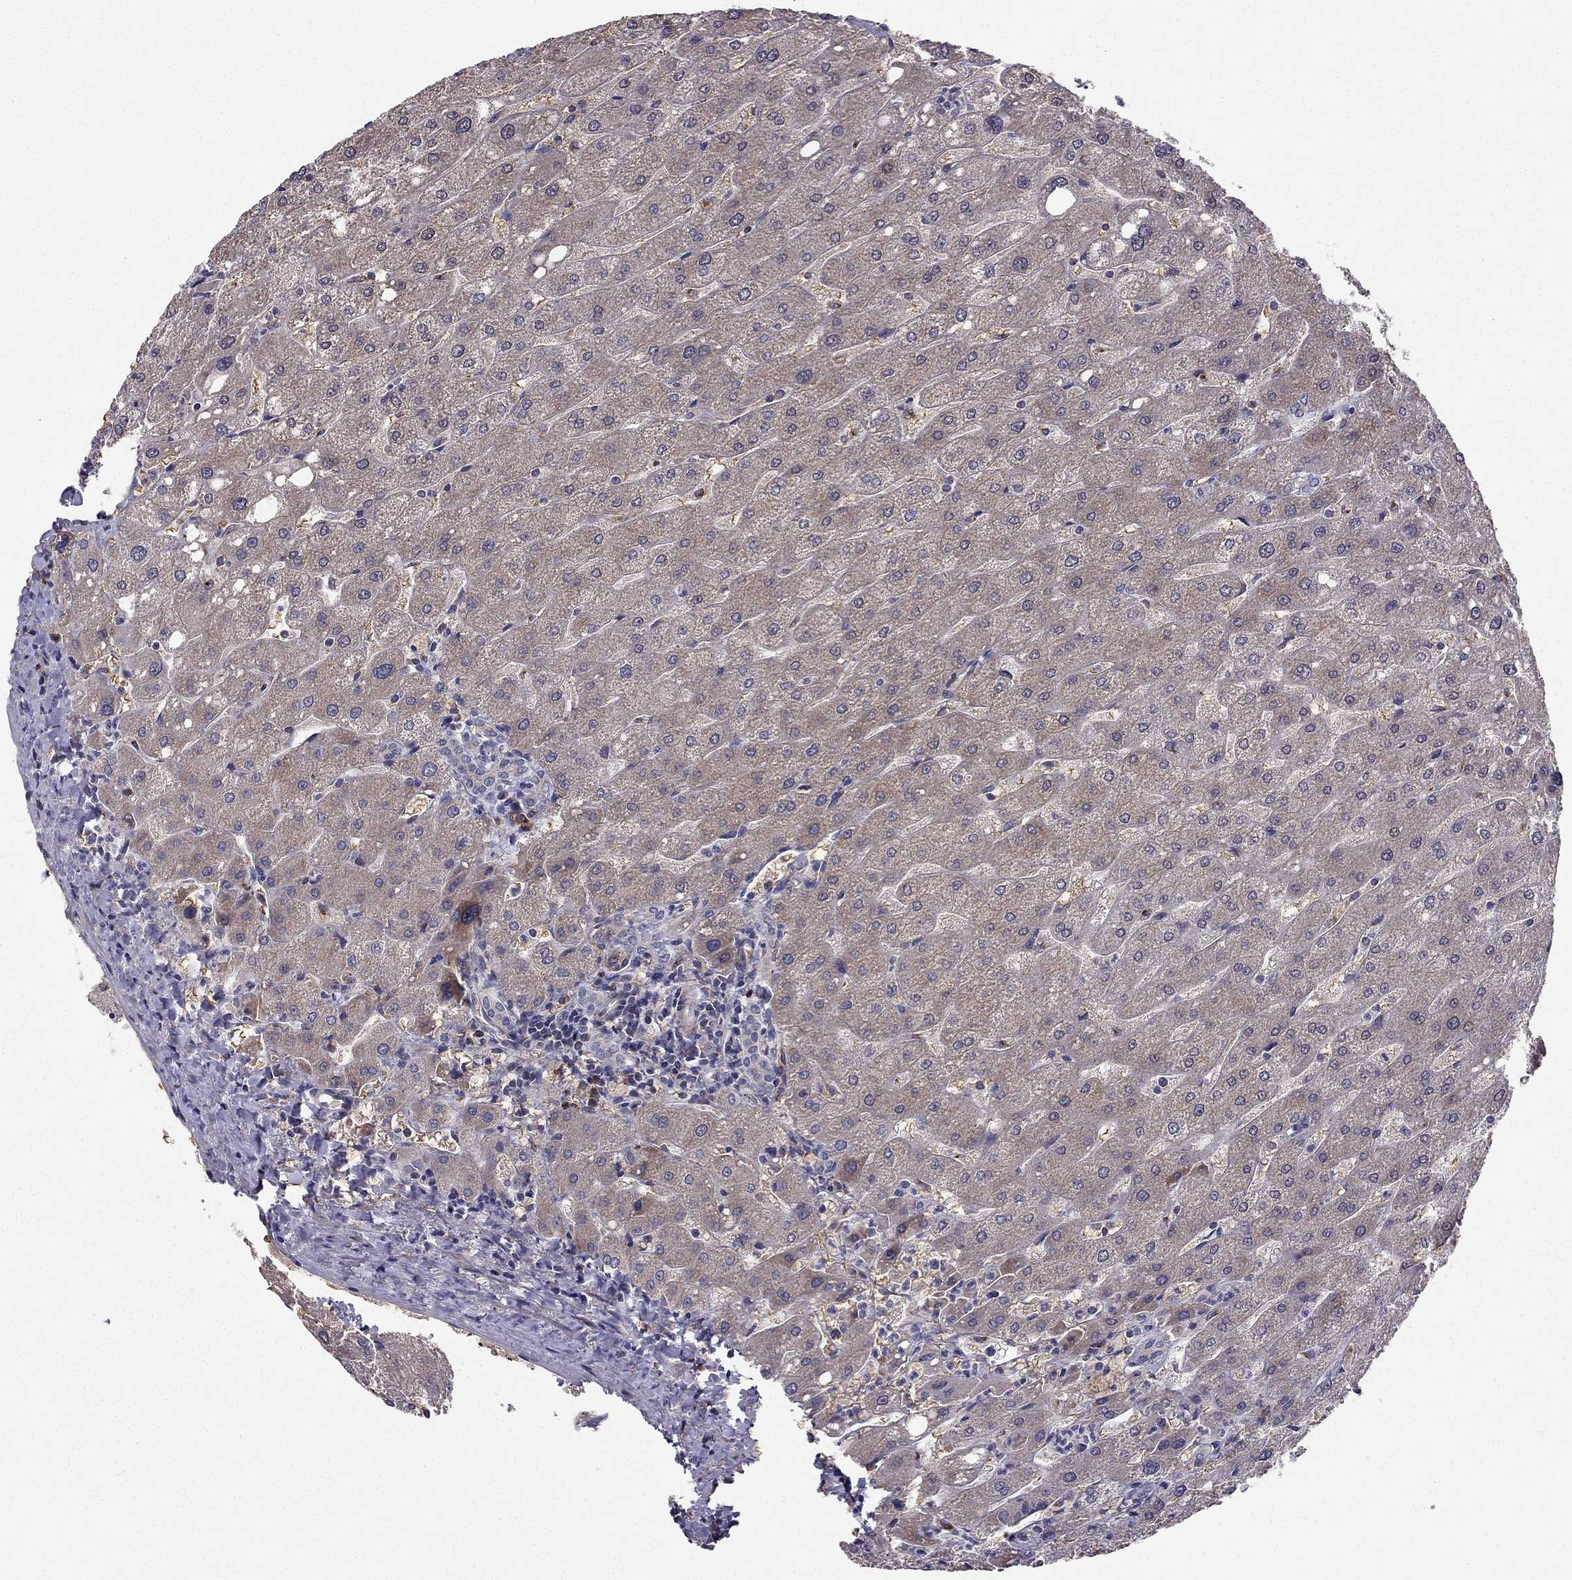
{"staining": {"intensity": "negative", "quantity": "none", "location": "none"}, "tissue": "liver", "cell_type": "Cholangiocytes", "image_type": "normal", "snomed": [{"axis": "morphology", "description": "Normal tissue, NOS"}, {"axis": "topography", "description": "Liver"}], "caption": "There is no significant expression in cholangiocytes of liver. (Immunohistochemistry (ihc), brightfield microscopy, high magnification).", "gene": "B4GALT7", "patient": {"sex": "male", "age": 67}}